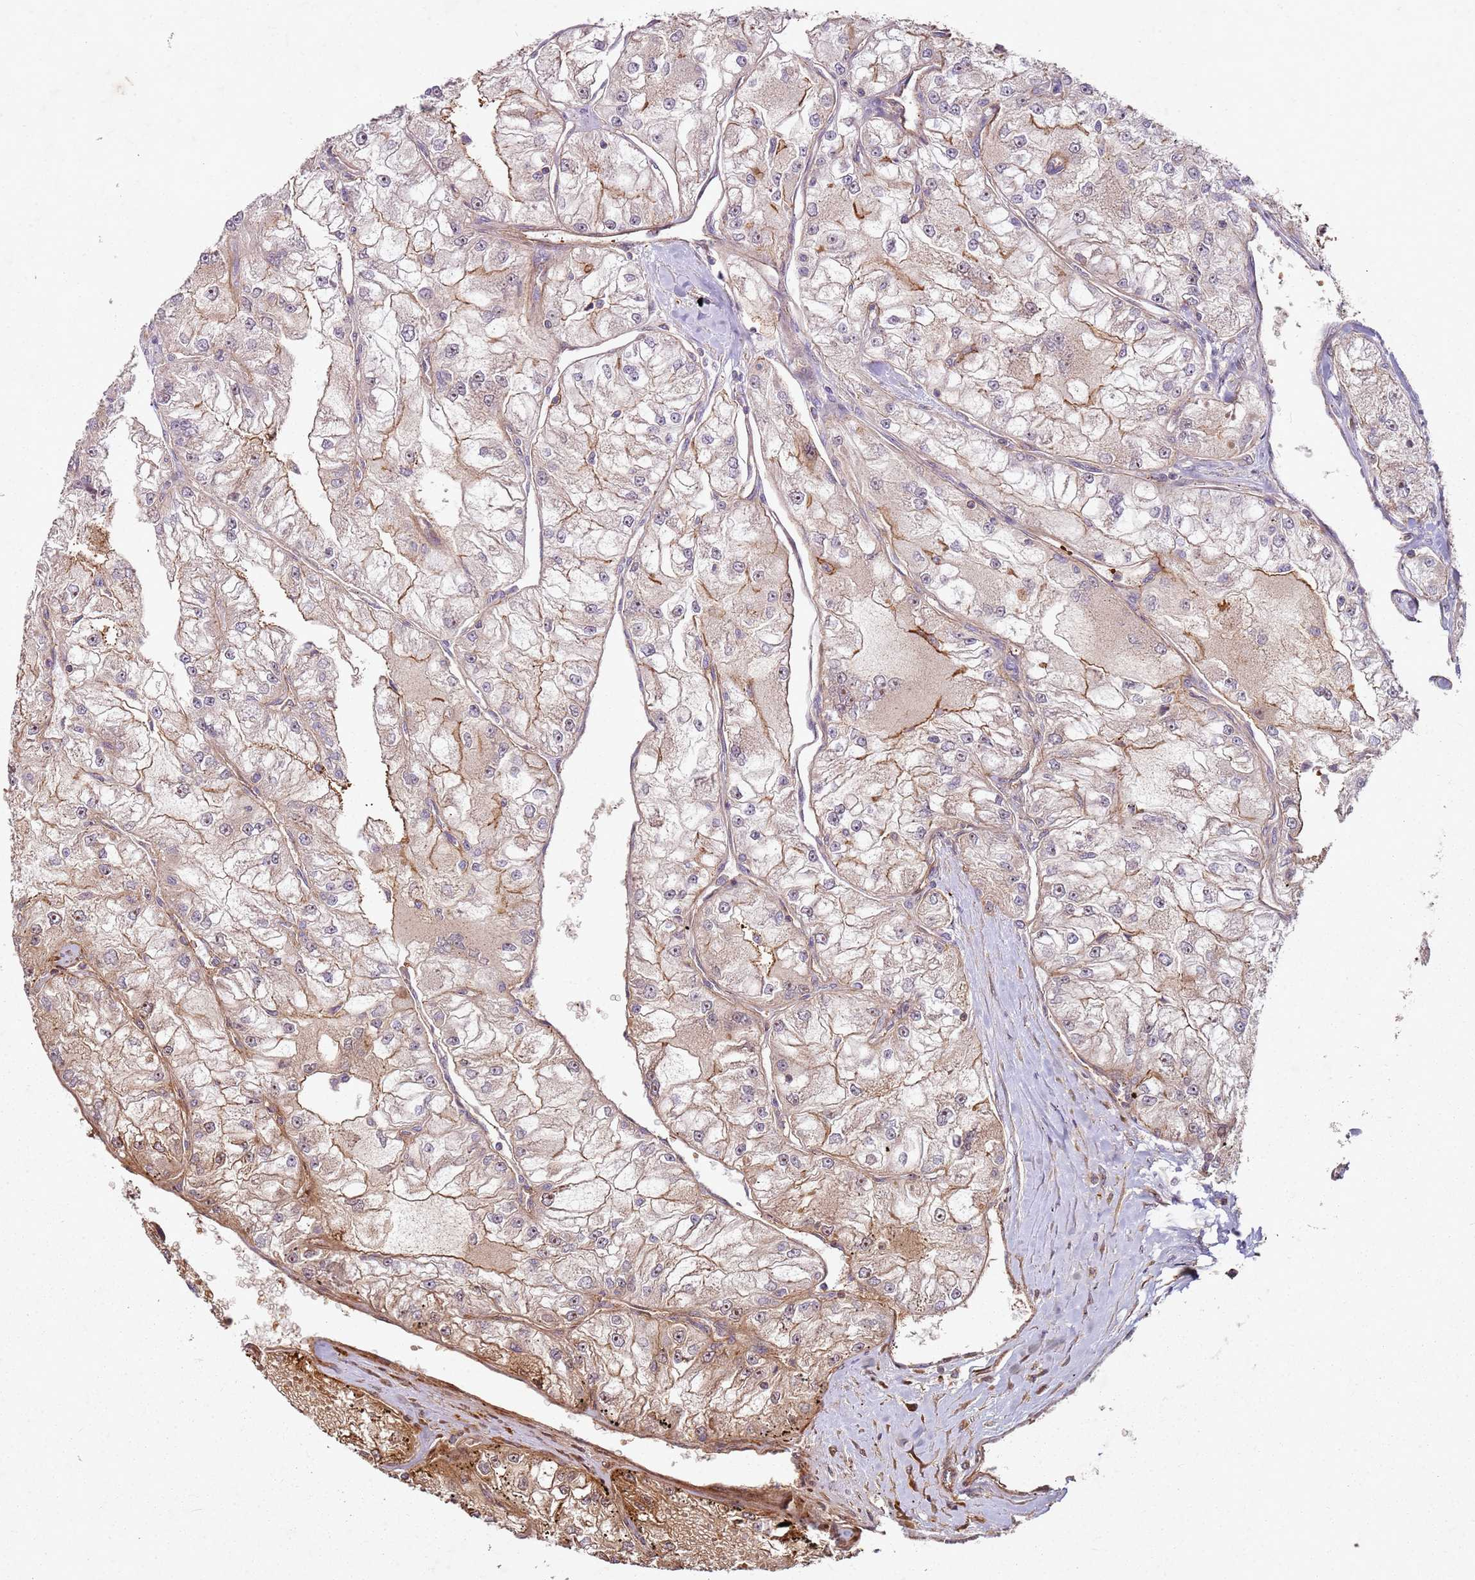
{"staining": {"intensity": "moderate", "quantity": "25%-75%", "location": "cytoplasmic/membranous"}, "tissue": "renal cancer", "cell_type": "Tumor cells", "image_type": "cancer", "snomed": [{"axis": "morphology", "description": "Adenocarcinoma, NOS"}, {"axis": "topography", "description": "Kidney"}], "caption": "A medium amount of moderate cytoplasmic/membranous expression is present in approximately 25%-75% of tumor cells in renal cancer (adenocarcinoma) tissue. (DAB (3,3'-diaminobenzidine) IHC with brightfield microscopy, high magnification).", "gene": "C2CD4B", "patient": {"sex": "female", "age": 72}}